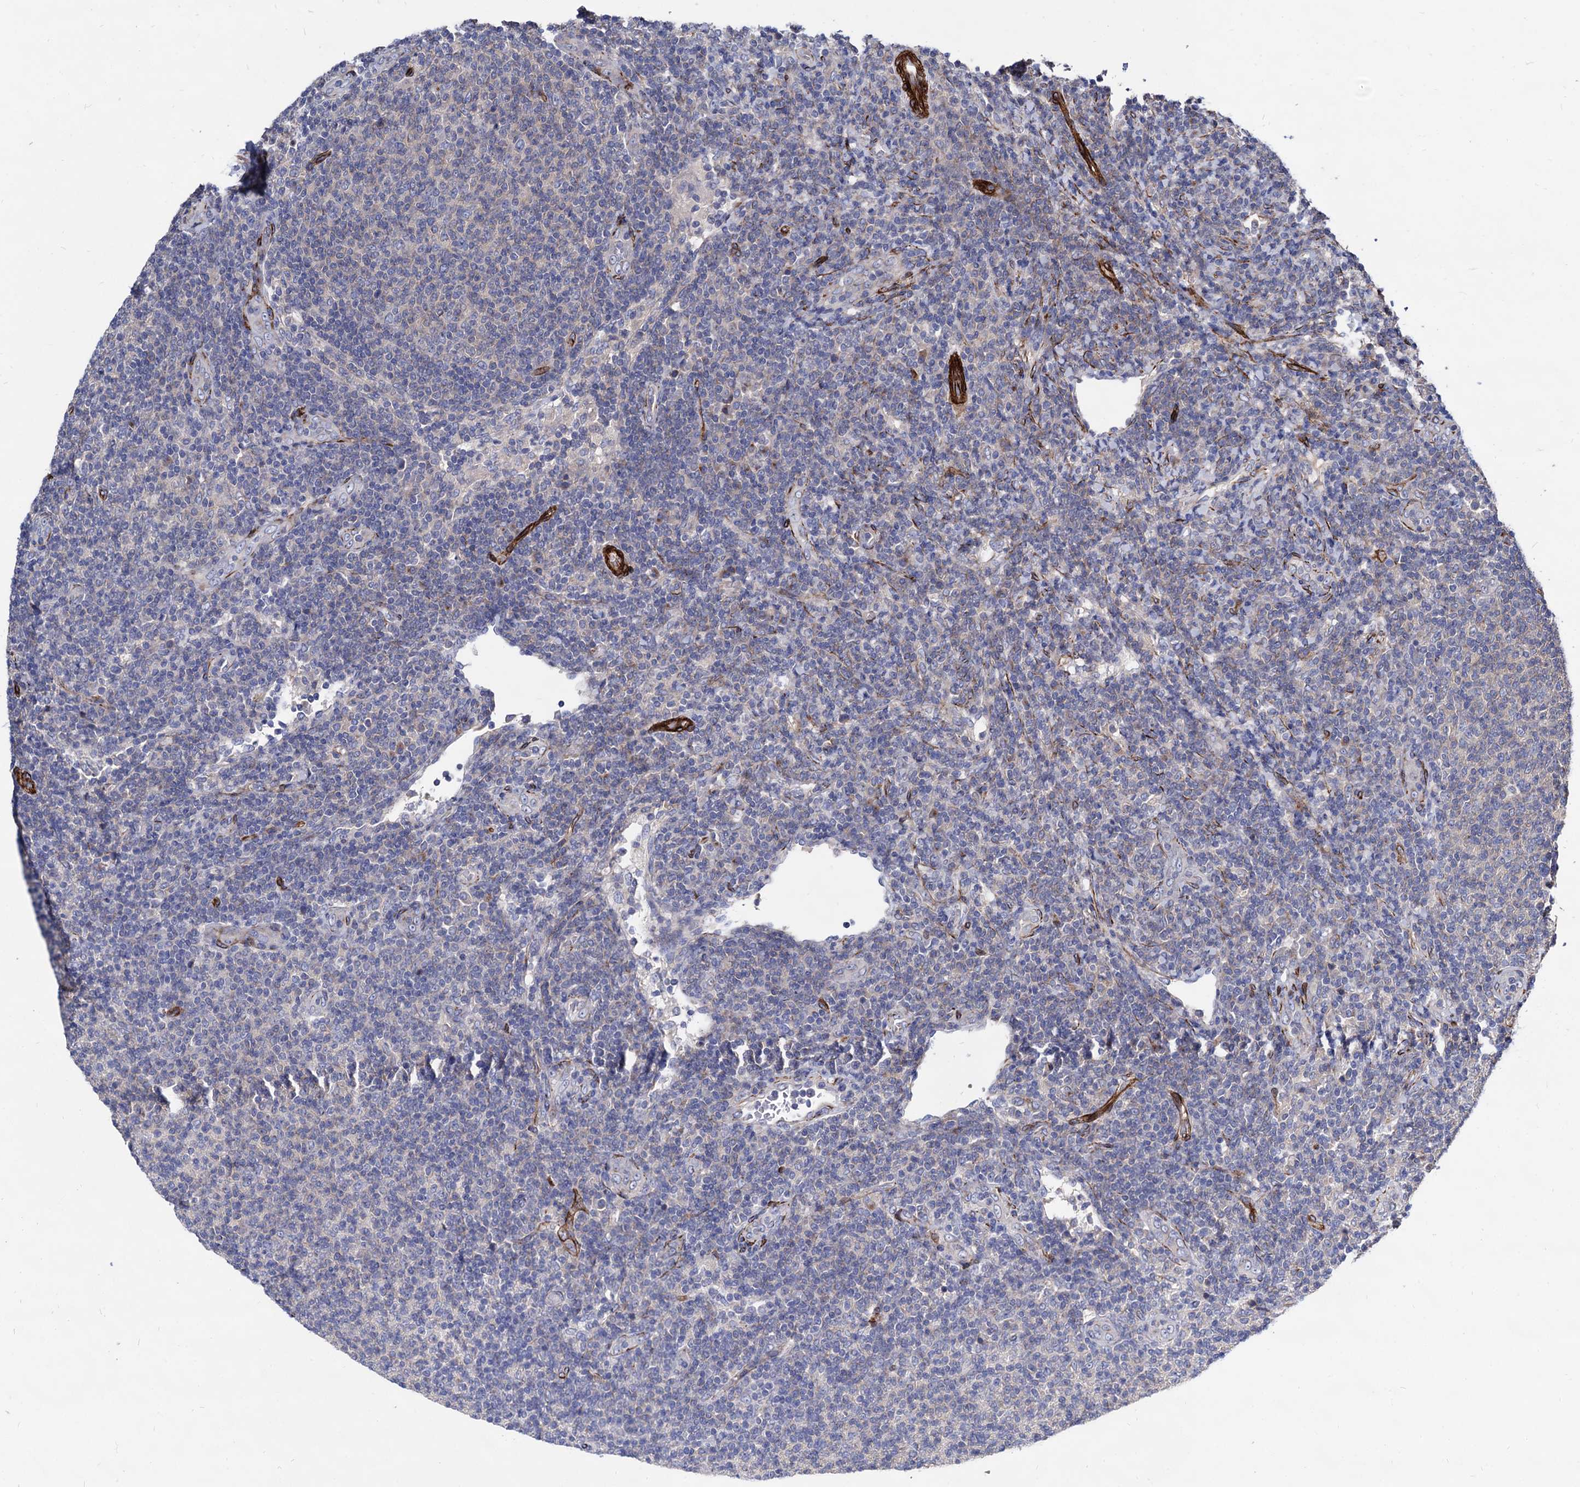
{"staining": {"intensity": "negative", "quantity": "none", "location": "none"}, "tissue": "lymphoma", "cell_type": "Tumor cells", "image_type": "cancer", "snomed": [{"axis": "morphology", "description": "Malignant lymphoma, non-Hodgkin's type, Low grade"}, {"axis": "topography", "description": "Lymph node"}], "caption": "This is an immunohistochemistry micrograph of human low-grade malignant lymphoma, non-Hodgkin's type. There is no positivity in tumor cells.", "gene": "WDR11", "patient": {"sex": "male", "age": 66}}